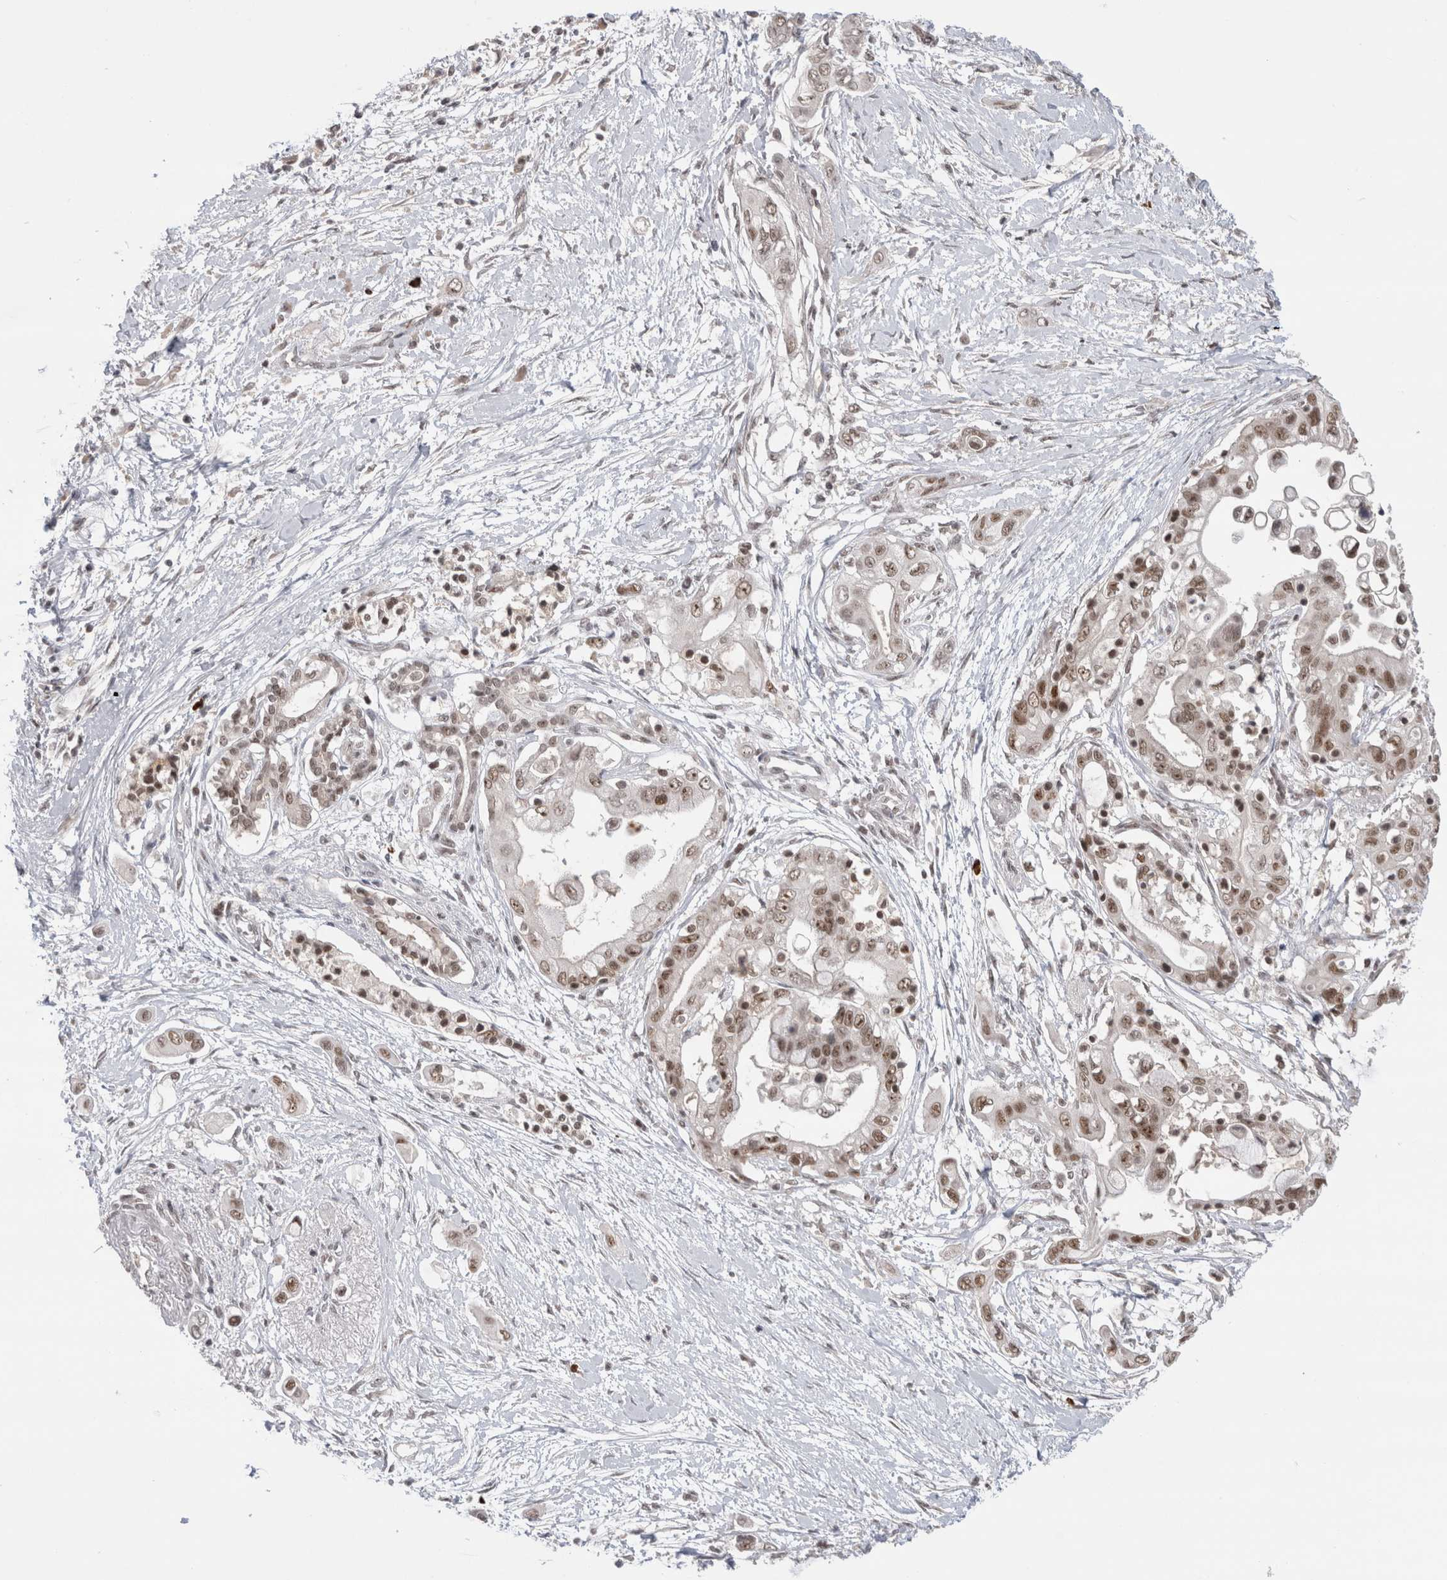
{"staining": {"intensity": "moderate", "quantity": ">75%", "location": "nuclear"}, "tissue": "pancreatic cancer", "cell_type": "Tumor cells", "image_type": "cancer", "snomed": [{"axis": "morphology", "description": "Adenocarcinoma, NOS"}, {"axis": "topography", "description": "Pancreas"}], "caption": "Immunohistochemical staining of human pancreatic cancer exhibits medium levels of moderate nuclear expression in about >75% of tumor cells.", "gene": "ZNF24", "patient": {"sex": "male", "age": 59}}